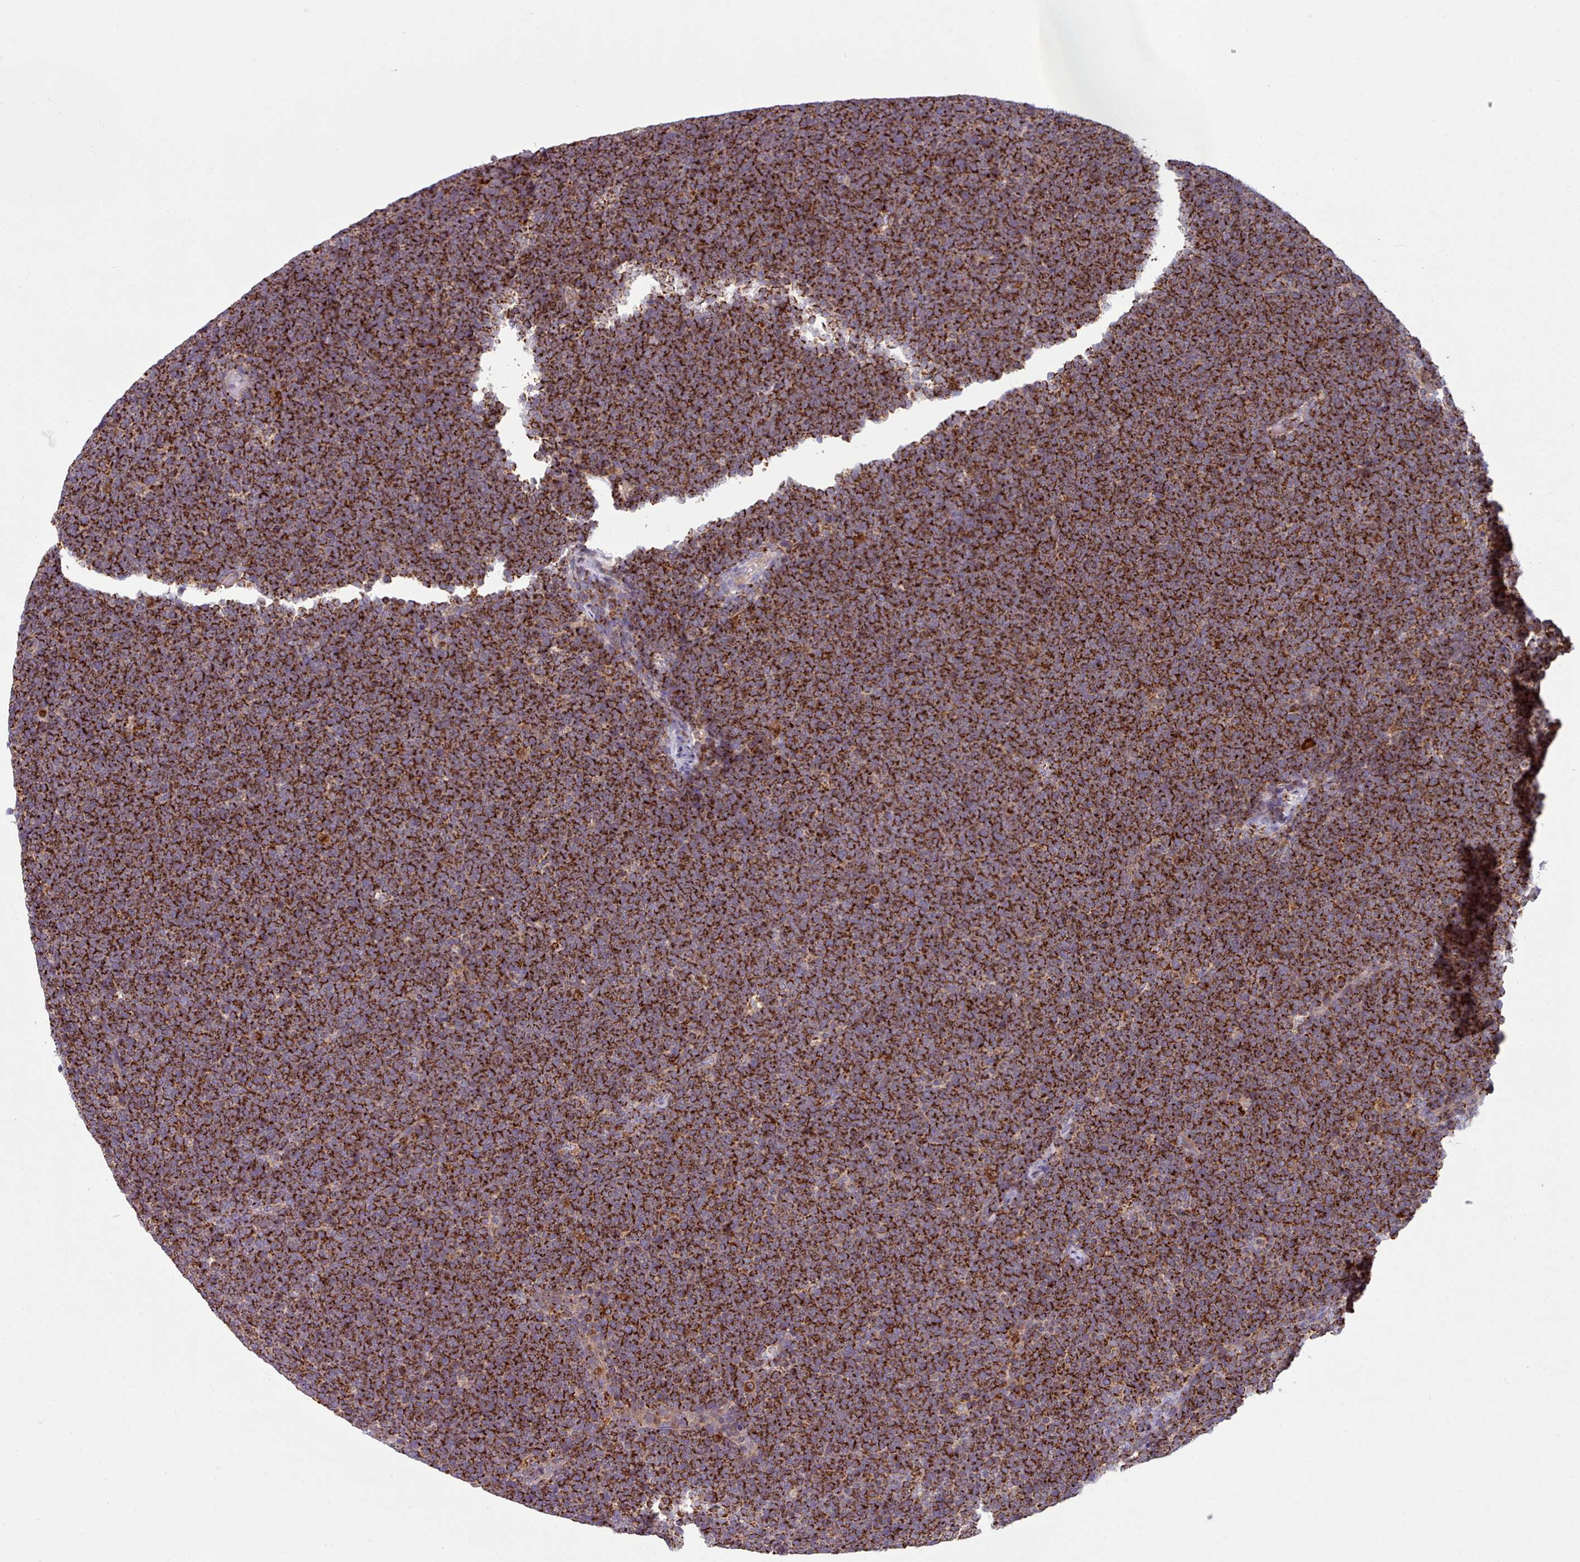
{"staining": {"intensity": "strong", "quantity": ">75%", "location": "cytoplasmic/membranous"}, "tissue": "lymphoma", "cell_type": "Tumor cells", "image_type": "cancer", "snomed": [{"axis": "morphology", "description": "Malignant lymphoma, non-Hodgkin's type, High grade"}, {"axis": "topography", "description": "Lymph node"}], "caption": "High-magnification brightfield microscopy of lymphoma stained with DAB (brown) and counterstained with hematoxylin (blue). tumor cells exhibit strong cytoplasmic/membranous positivity is appreciated in approximately>75% of cells.", "gene": "CRYBG1", "patient": {"sex": "male", "age": 13}}